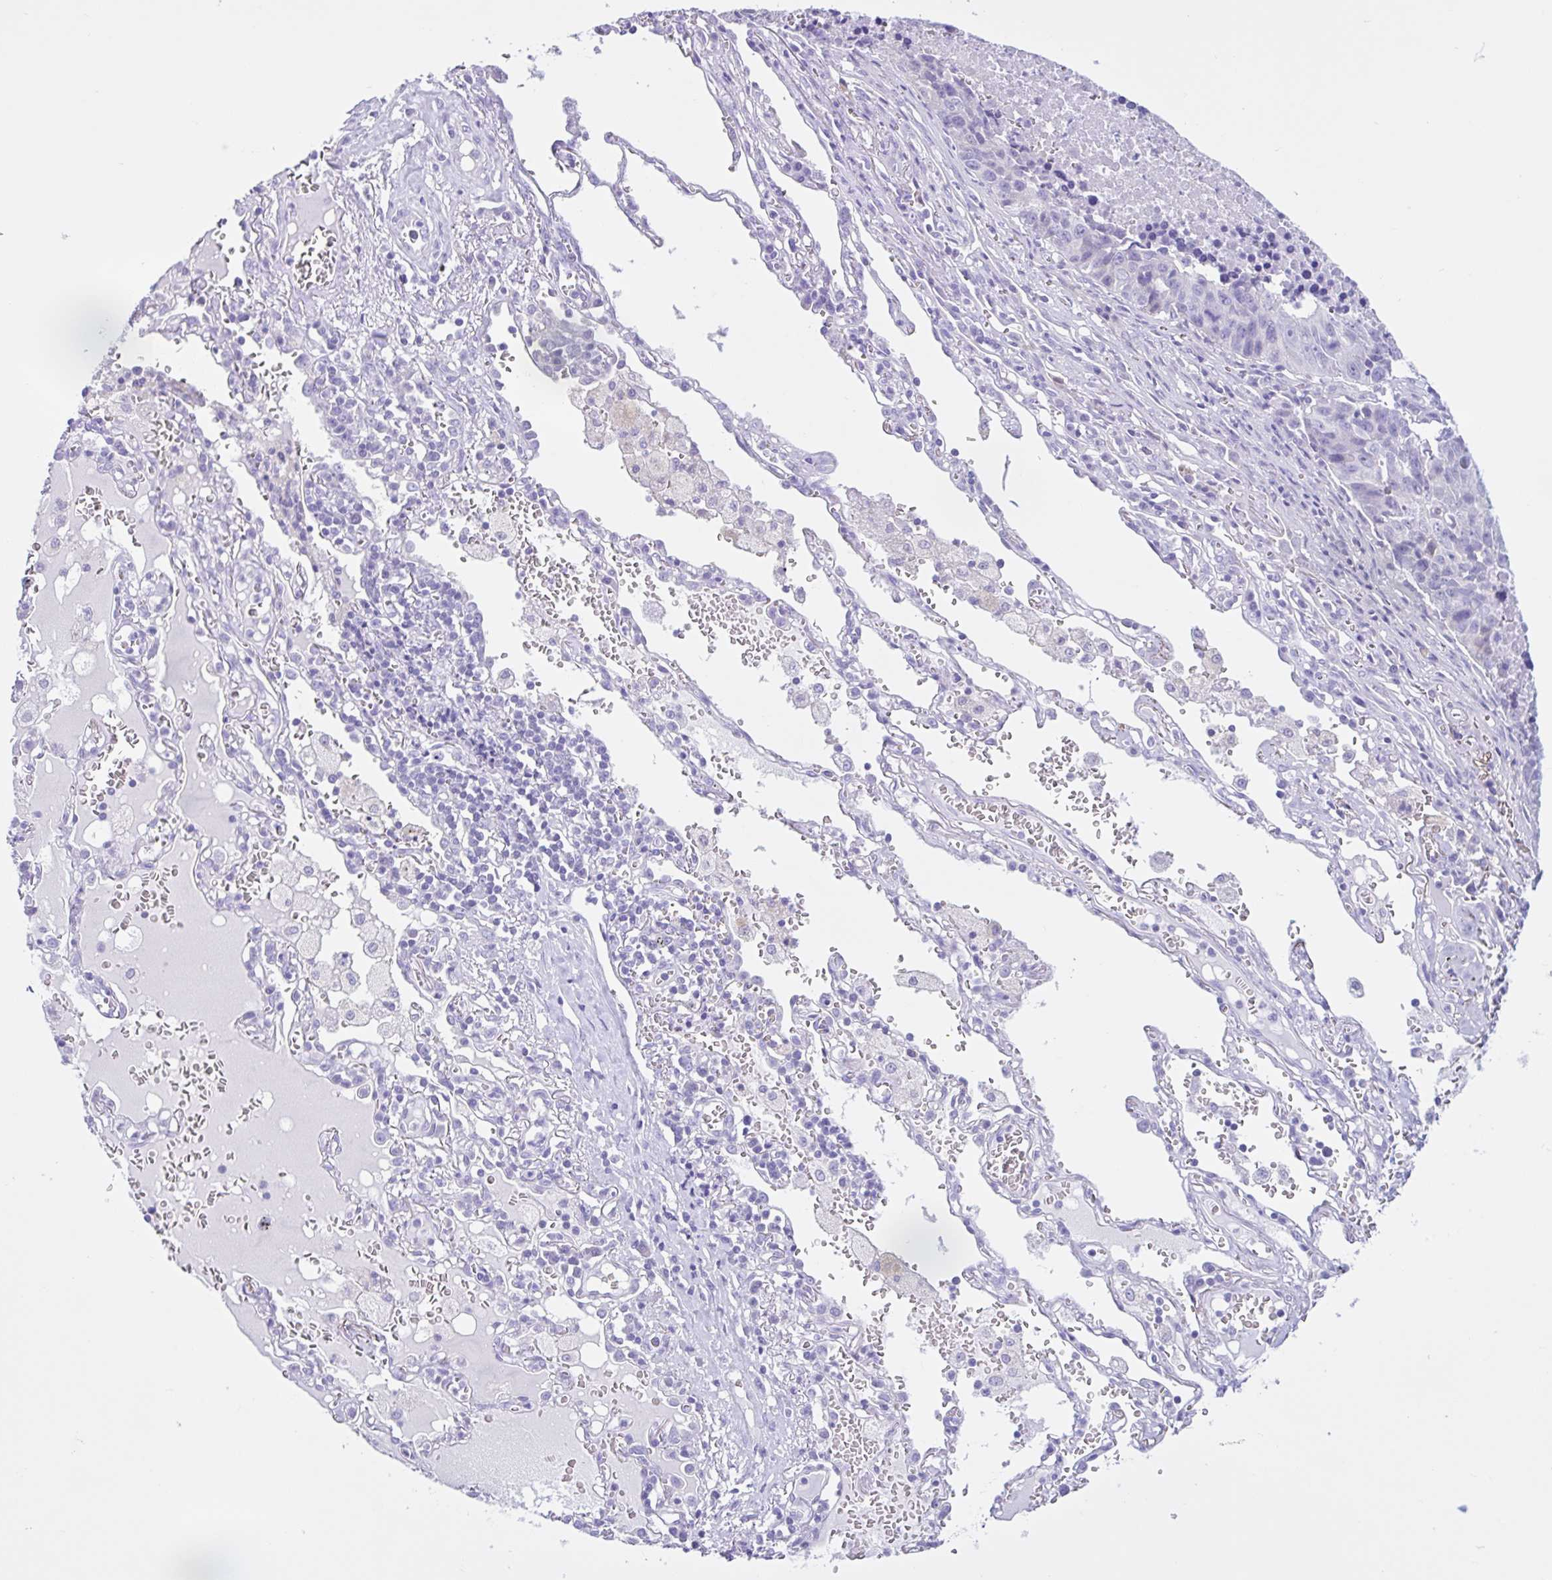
{"staining": {"intensity": "negative", "quantity": "none", "location": "none"}, "tissue": "lung cancer", "cell_type": "Tumor cells", "image_type": "cancer", "snomed": [{"axis": "morphology", "description": "Squamous cell carcinoma, NOS"}, {"axis": "topography", "description": "Lung"}], "caption": "This is a photomicrograph of immunohistochemistry (IHC) staining of lung squamous cell carcinoma, which shows no positivity in tumor cells.", "gene": "CYP19A1", "patient": {"sex": "female", "age": 66}}